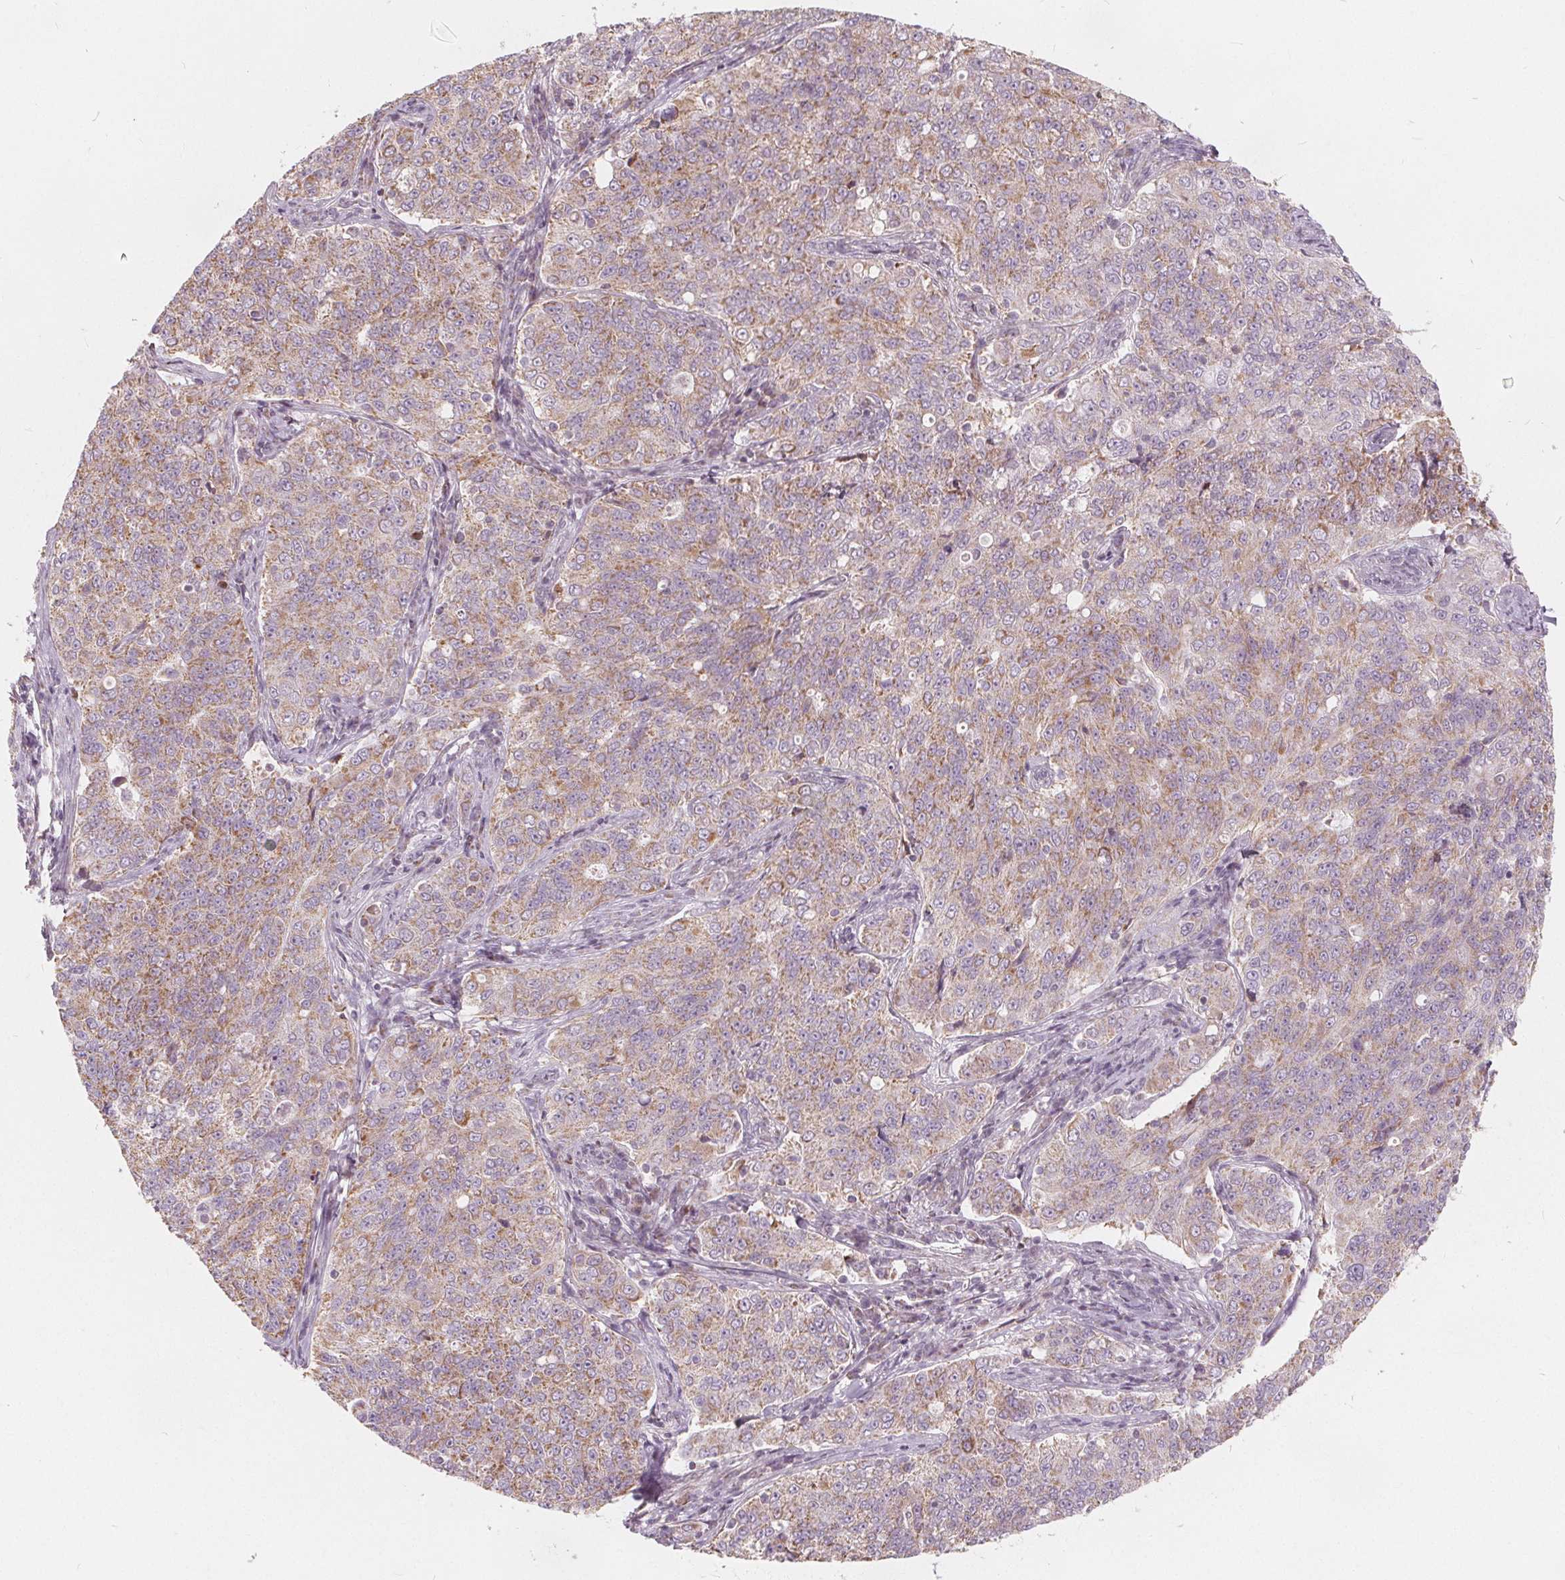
{"staining": {"intensity": "weak", "quantity": ">75%", "location": "cytoplasmic/membranous"}, "tissue": "endometrial cancer", "cell_type": "Tumor cells", "image_type": "cancer", "snomed": [{"axis": "morphology", "description": "Adenocarcinoma, NOS"}, {"axis": "topography", "description": "Endometrium"}], "caption": "The immunohistochemical stain highlights weak cytoplasmic/membranous positivity in tumor cells of endometrial adenocarcinoma tissue. The protein of interest is shown in brown color, while the nuclei are stained blue.", "gene": "NUP210L", "patient": {"sex": "female", "age": 43}}